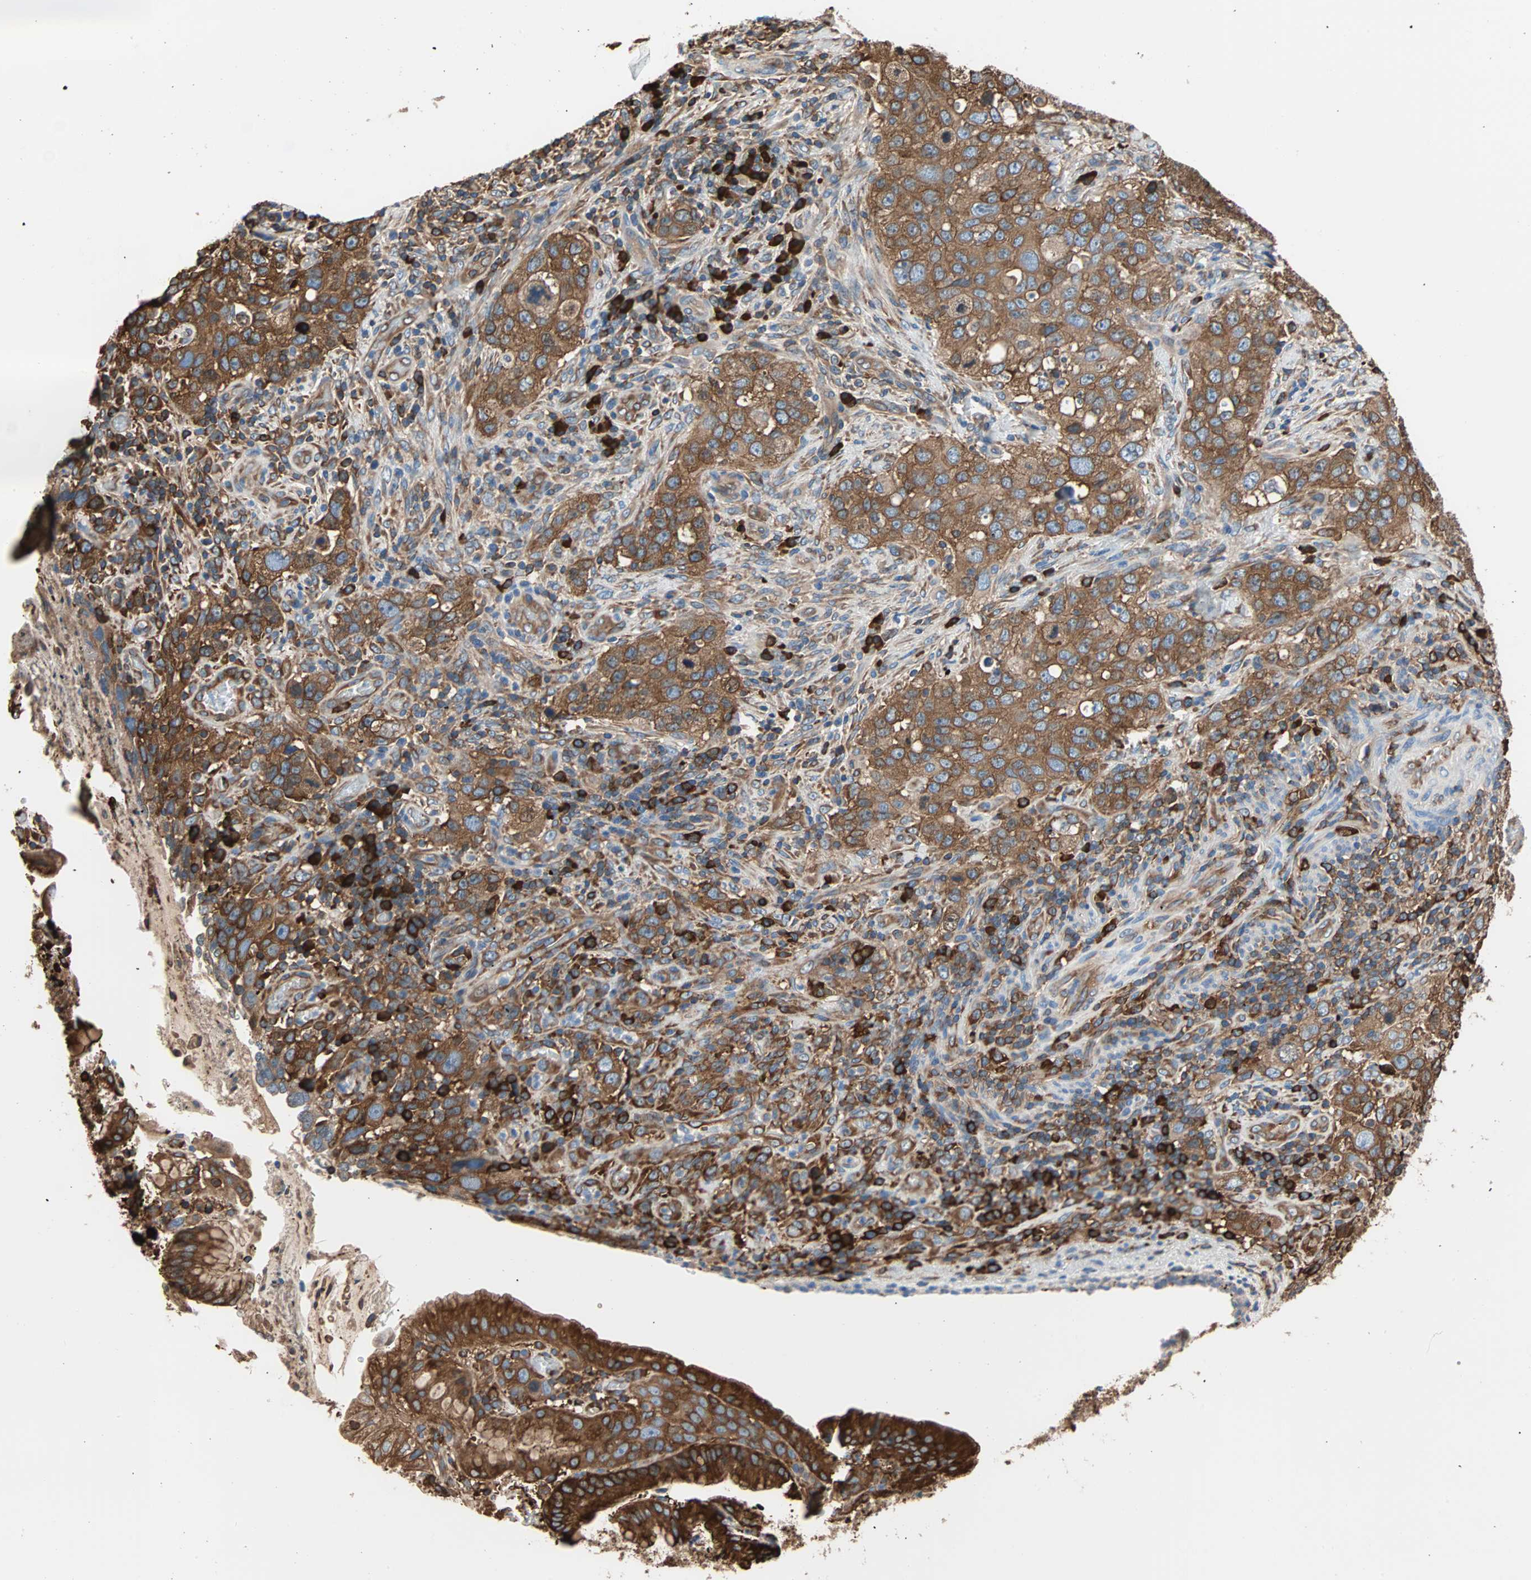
{"staining": {"intensity": "moderate", "quantity": ">75%", "location": "cytoplasmic/membranous"}, "tissue": "stomach cancer", "cell_type": "Tumor cells", "image_type": "cancer", "snomed": [{"axis": "morphology", "description": "Normal tissue, NOS"}, {"axis": "morphology", "description": "Adenocarcinoma, NOS"}, {"axis": "topography", "description": "Stomach"}], "caption": "IHC staining of stomach cancer (adenocarcinoma), which exhibits medium levels of moderate cytoplasmic/membranous positivity in approximately >75% of tumor cells indicating moderate cytoplasmic/membranous protein expression. The staining was performed using DAB (brown) for protein detection and nuclei were counterstained in hematoxylin (blue).", "gene": "EEF2", "patient": {"sex": "male", "age": 48}}